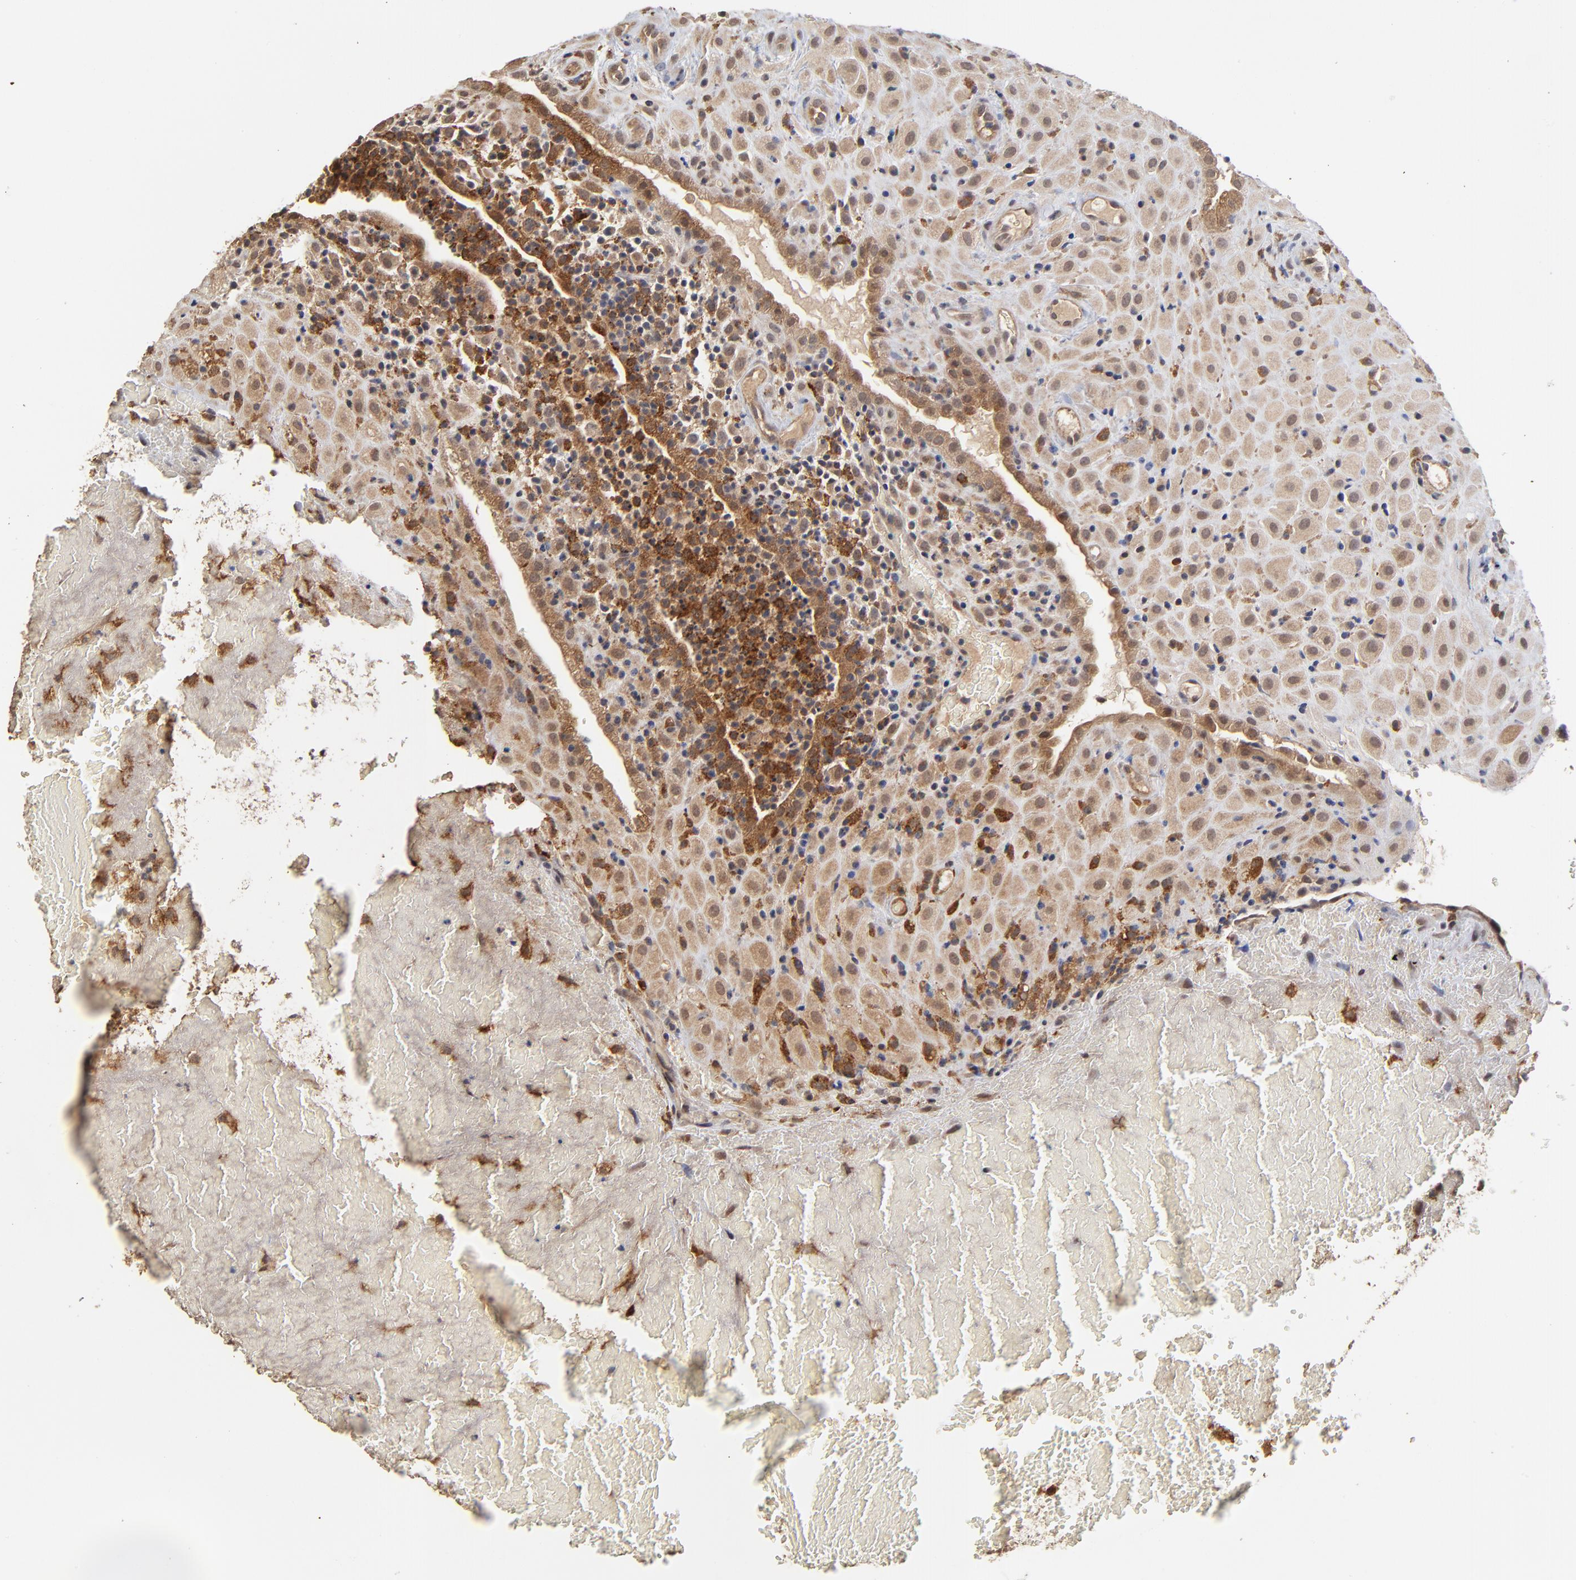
{"staining": {"intensity": "moderate", "quantity": ">75%", "location": "cytoplasmic/membranous"}, "tissue": "placenta", "cell_type": "Decidual cells", "image_type": "normal", "snomed": [{"axis": "morphology", "description": "Normal tissue, NOS"}, {"axis": "topography", "description": "Placenta"}], "caption": "Placenta stained with a brown dye shows moderate cytoplasmic/membranous positive expression in approximately >75% of decidual cells.", "gene": "ASB8", "patient": {"sex": "female", "age": 19}}